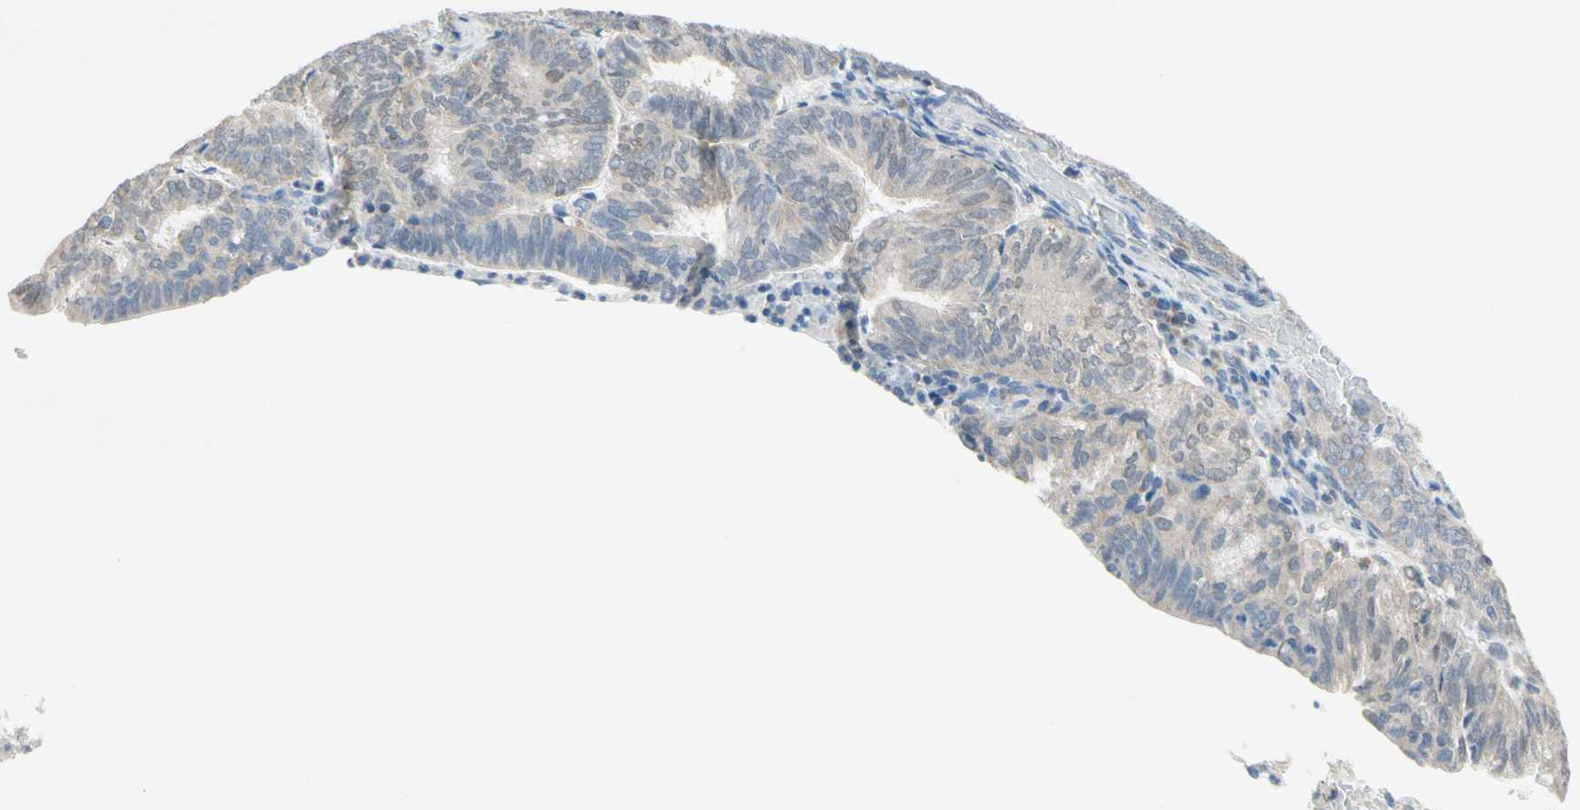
{"staining": {"intensity": "weak", "quantity": ">75%", "location": "cytoplasmic/membranous"}, "tissue": "endometrial cancer", "cell_type": "Tumor cells", "image_type": "cancer", "snomed": [{"axis": "morphology", "description": "Adenocarcinoma, NOS"}, {"axis": "topography", "description": "Uterus"}], "caption": "Immunohistochemical staining of endometrial cancer (adenocarcinoma) displays low levels of weak cytoplasmic/membranous protein staining in approximately >75% of tumor cells. Using DAB (3,3'-diaminobenzidine) (brown) and hematoxylin (blue) stains, captured at high magnification using brightfield microscopy.", "gene": "MFF", "patient": {"sex": "female", "age": 60}}